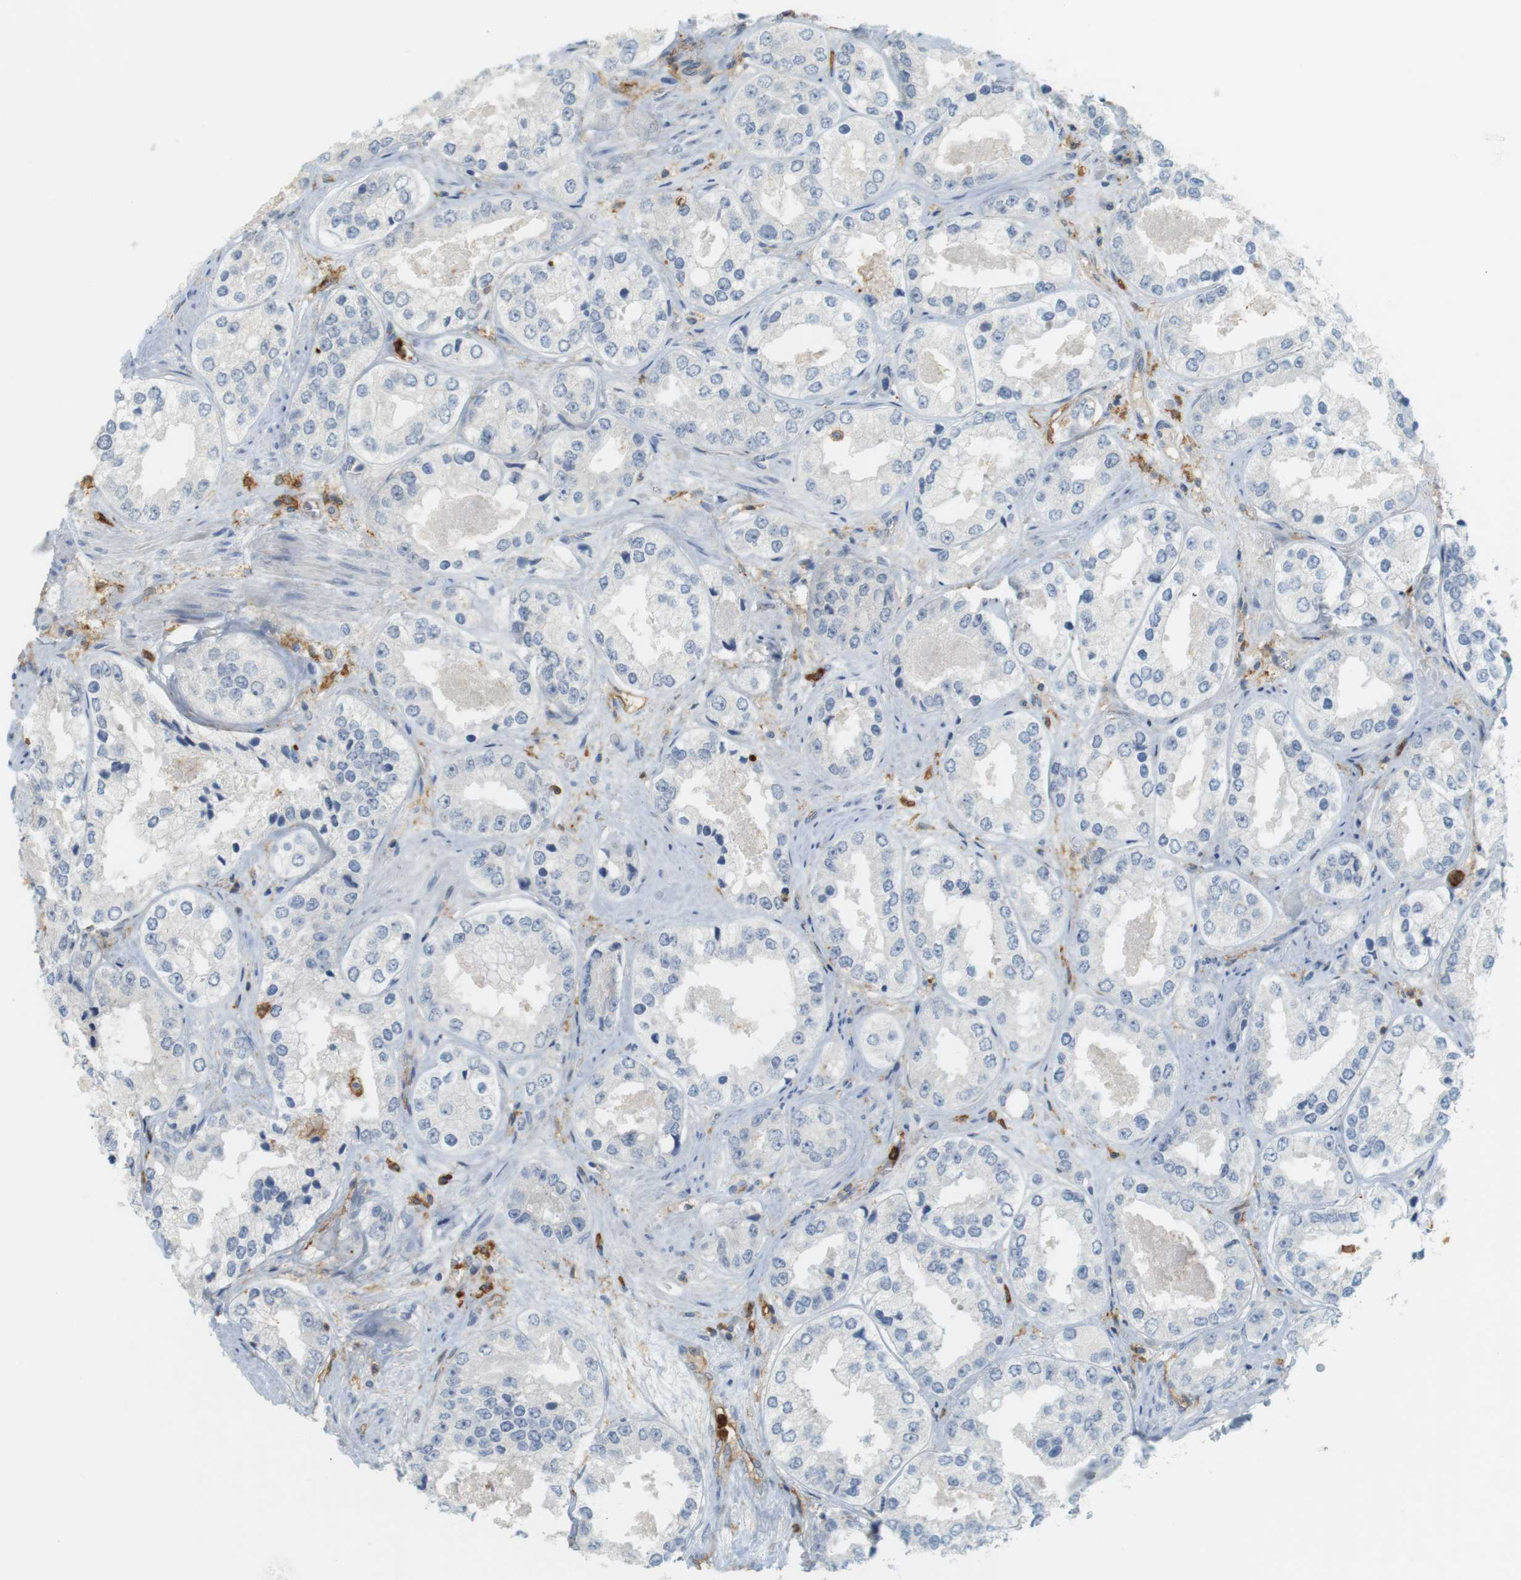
{"staining": {"intensity": "negative", "quantity": "none", "location": "none"}, "tissue": "prostate cancer", "cell_type": "Tumor cells", "image_type": "cancer", "snomed": [{"axis": "morphology", "description": "Adenocarcinoma, High grade"}, {"axis": "topography", "description": "Prostate"}], "caption": "High power microscopy histopathology image of an IHC image of adenocarcinoma (high-grade) (prostate), revealing no significant staining in tumor cells. Nuclei are stained in blue.", "gene": "SIRPA", "patient": {"sex": "male", "age": 61}}